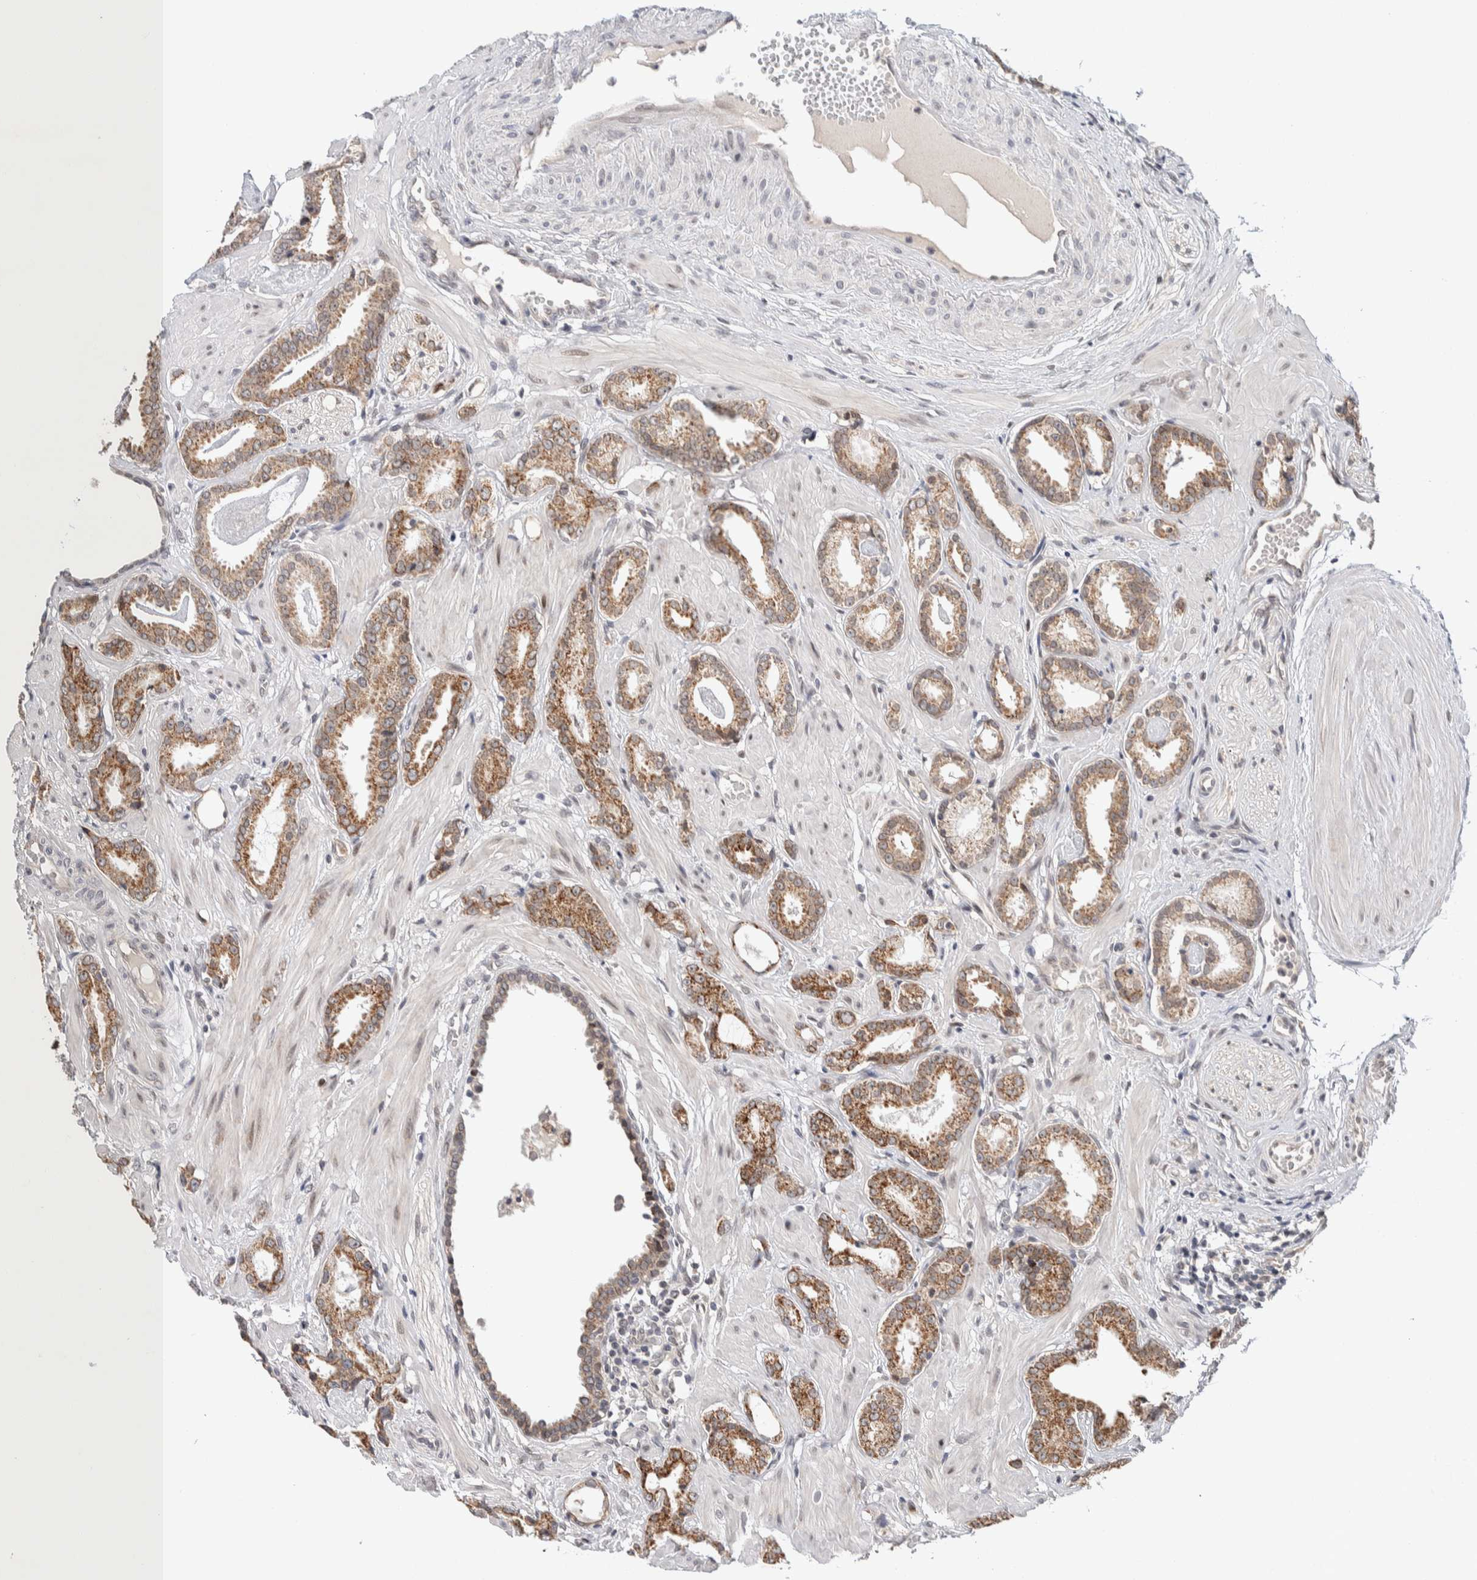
{"staining": {"intensity": "moderate", "quantity": ">75%", "location": "cytoplasmic/membranous"}, "tissue": "prostate cancer", "cell_type": "Tumor cells", "image_type": "cancer", "snomed": [{"axis": "morphology", "description": "Adenocarcinoma, Low grade"}, {"axis": "topography", "description": "Prostate"}], "caption": "Protein analysis of low-grade adenocarcinoma (prostate) tissue displays moderate cytoplasmic/membranous staining in about >75% of tumor cells. The staining was performed using DAB (3,3'-diaminobenzidine) to visualize the protein expression in brown, while the nuclei were stained in blue with hematoxylin (Magnification: 20x).", "gene": "CRAT", "patient": {"sex": "male", "age": 53}}